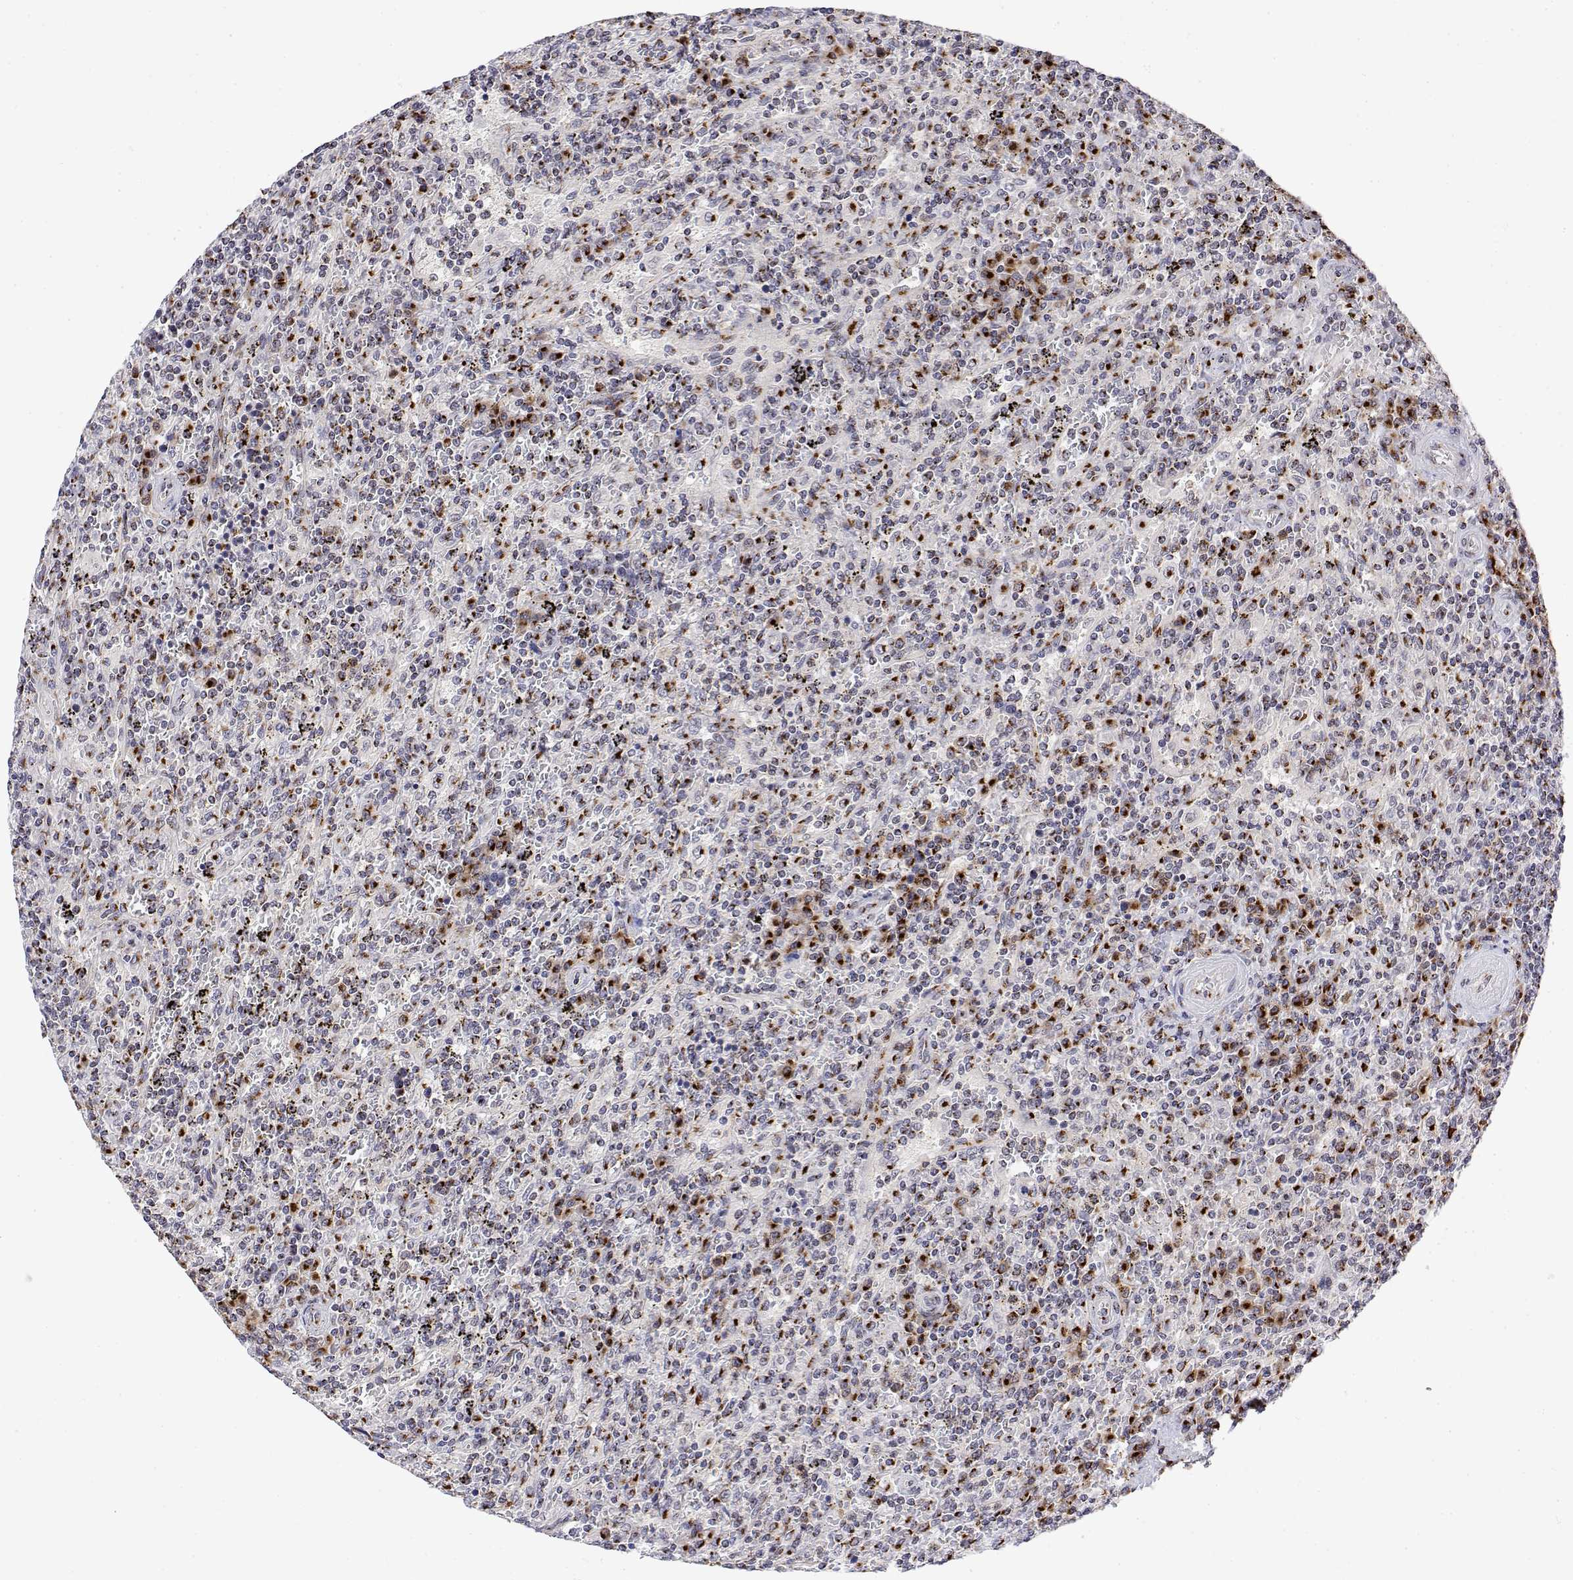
{"staining": {"intensity": "strong", "quantity": "<25%", "location": "cytoplasmic/membranous"}, "tissue": "lymphoma", "cell_type": "Tumor cells", "image_type": "cancer", "snomed": [{"axis": "morphology", "description": "Malignant lymphoma, non-Hodgkin's type, Low grade"}, {"axis": "topography", "description": "Spleen"}], "caption": "This is a histology image of IHC staining of lymphoma, which shows strong positivity in the cytoplasmic/membranous of tumor cells.", "gene": "YIPF3", "patient": {"sex": "male", "age": 62}}